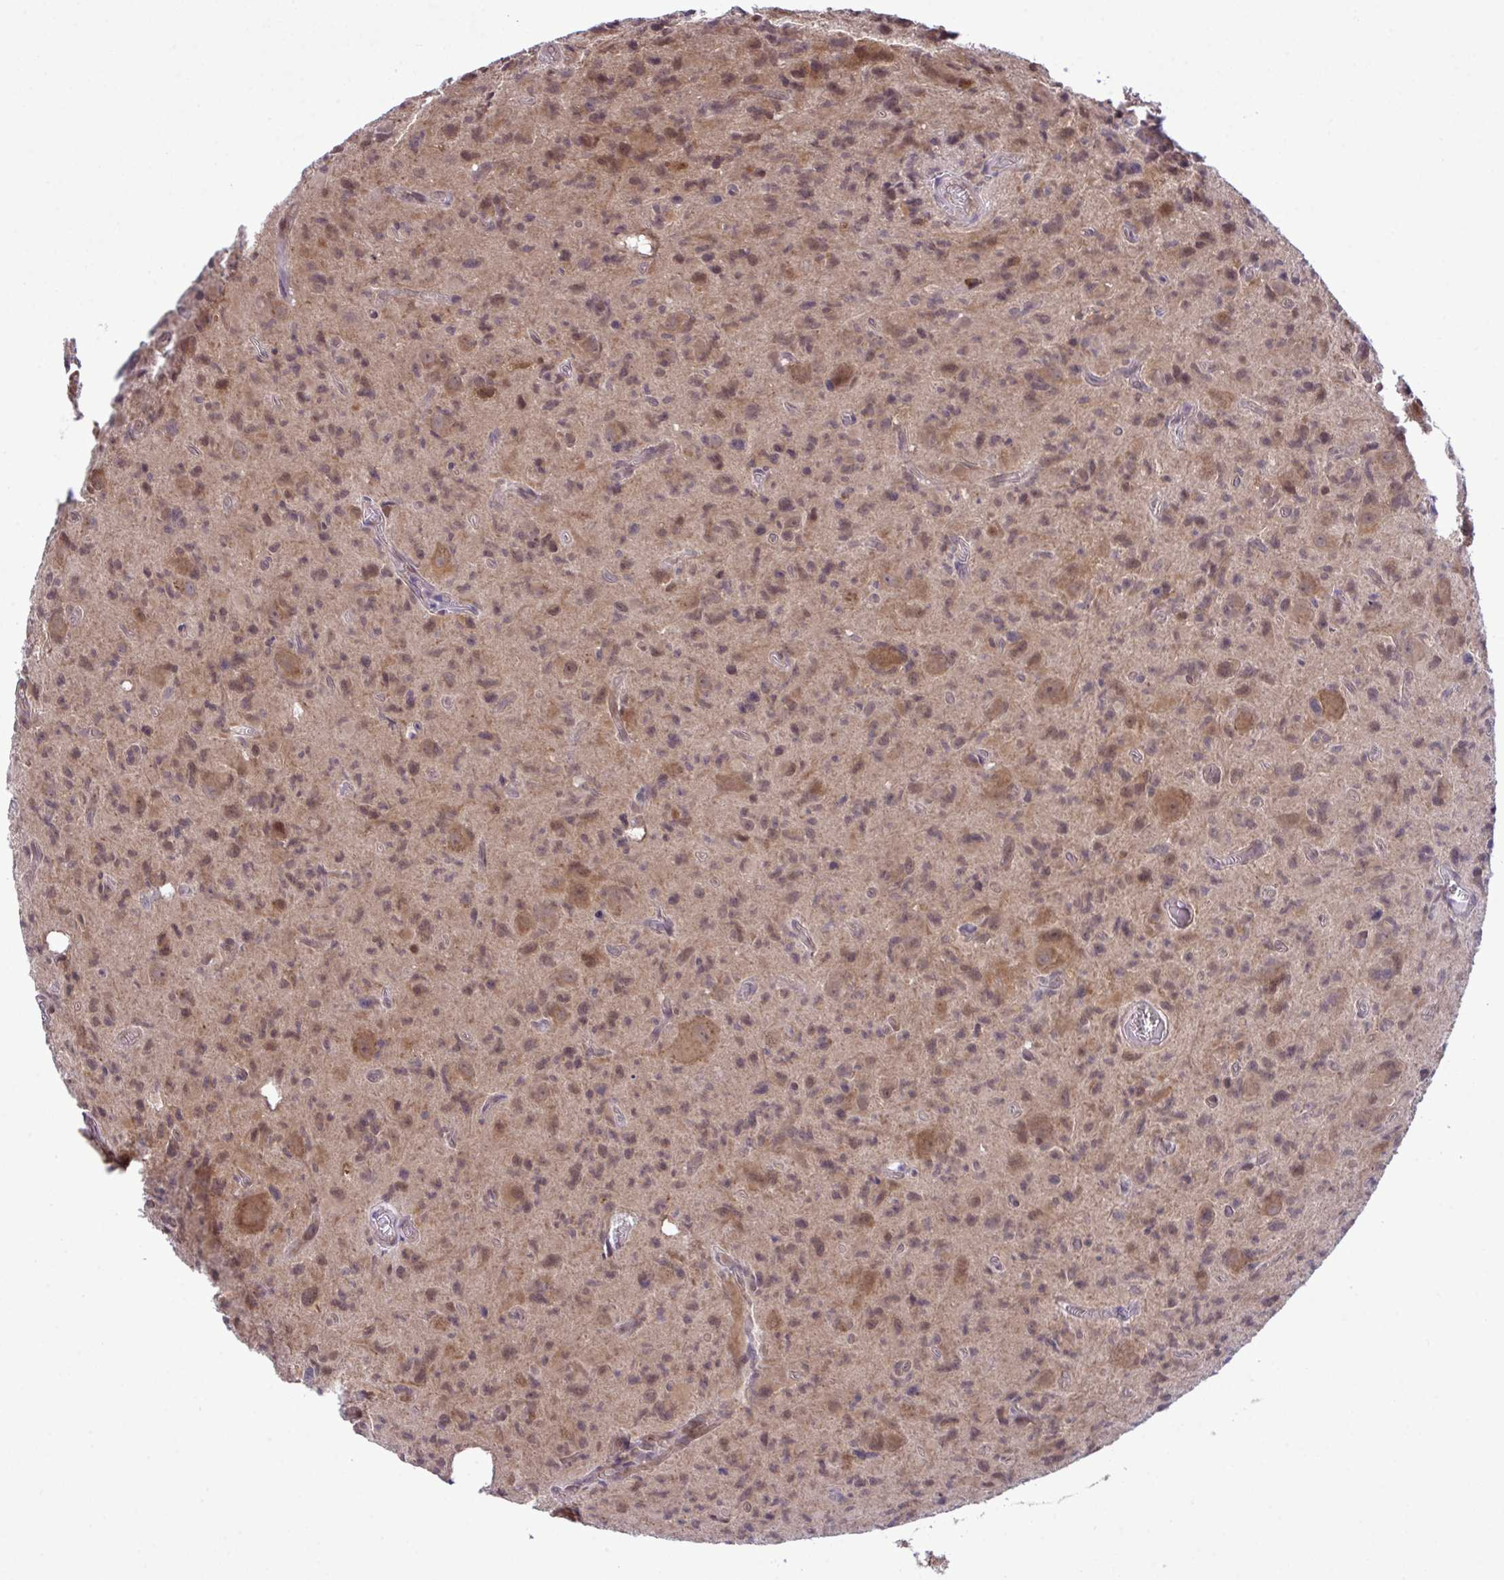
{"staining": {"intensity": "moderate", "quantity": "25%-75%", "location": "nuclear"}, "tissue": "glioma", "cell_type": "Tumor cells", "image_type": "cancer", "snomed": [{"axis": "morphology", "description": "Glioma, malignant, High grade"}, {"axis": "topography", "description": "Brain"}], "caption": "A high-resolution photomicrograph shows IHC staining of malignant glioma (high-grade), which shows moderate nuclear expression in approximately 25%-75% of tumor cells. The staining was performed using DAB (3,3'-diaminobenzidine) to visualize the protein expression in brown, while the nuclei were stained in blue with hematoxylin (Magnification: 20x).", "gene": "CMPK1", "patient": {"sex": "male", "age": 76}}